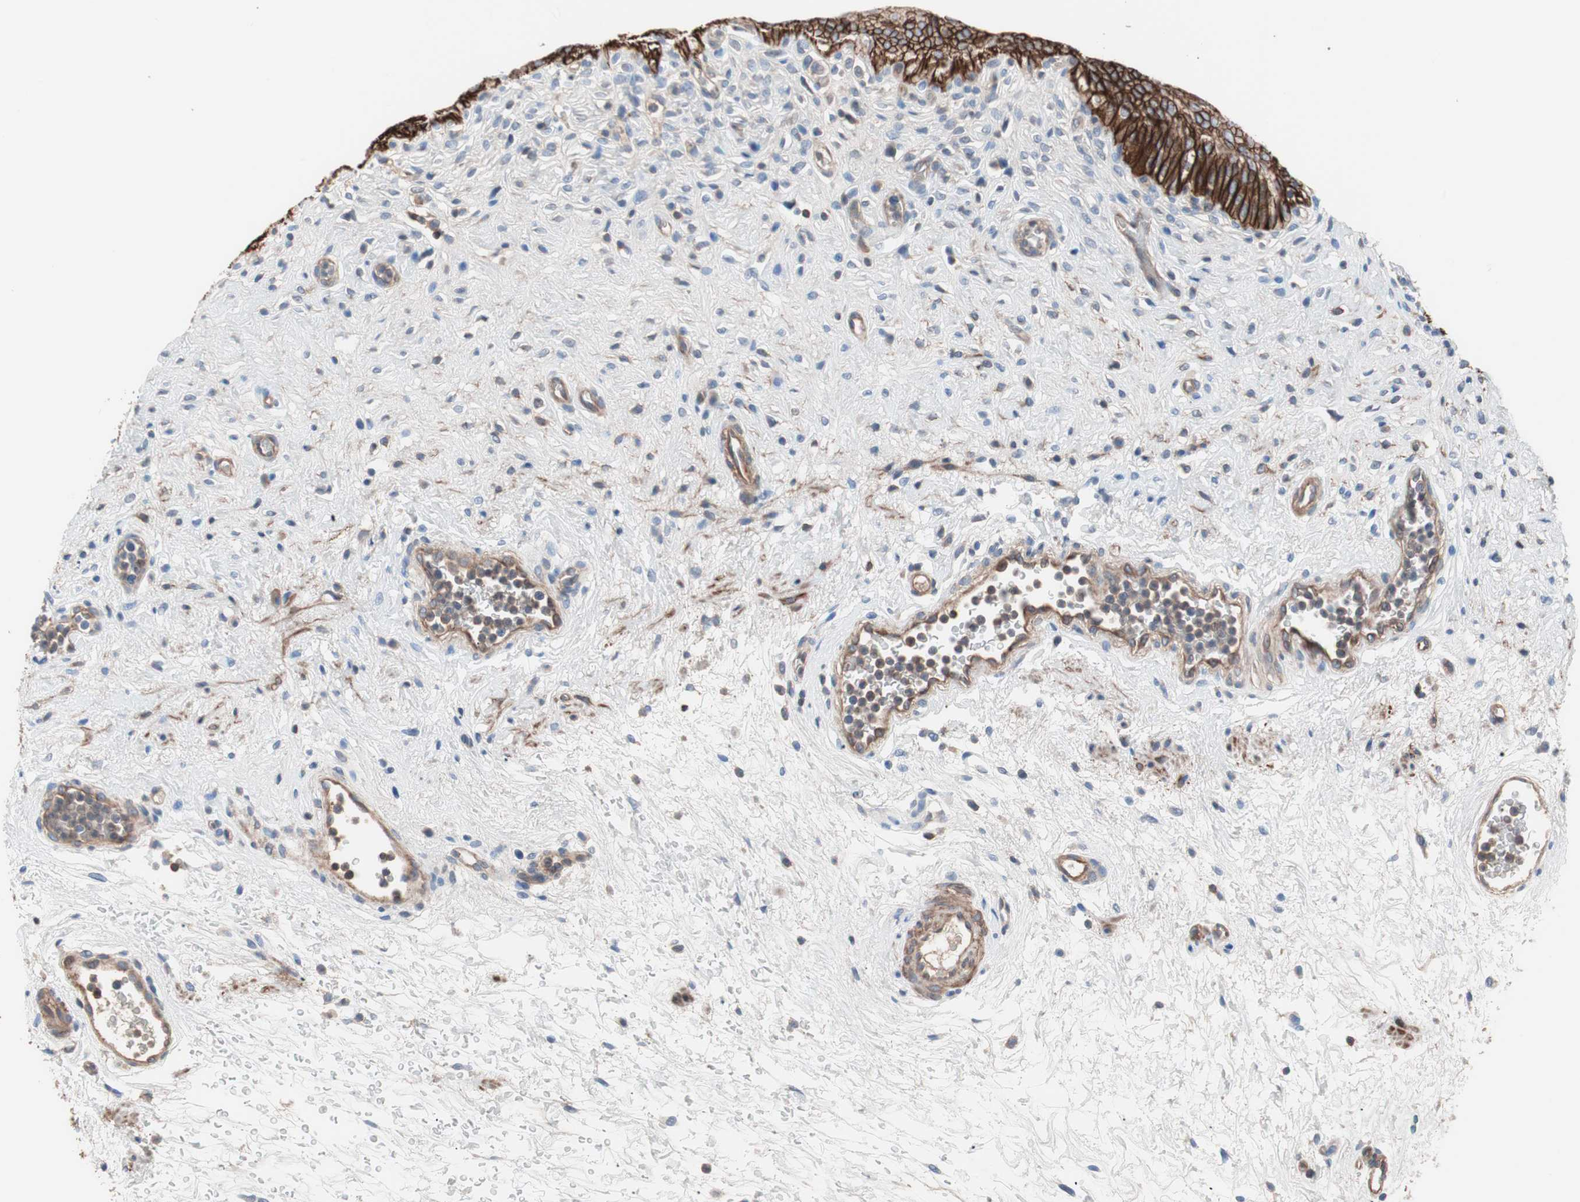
{"staining": {"intensity": "strong", "quantity": ">75%", "location": "cytoplasmic/membranous"}, "tissue": "urinary bladder", "cell_type": "Urothelial cells", "image_type": "normal", "snomed": [{"axis": "morphology", "description": "Normal tissue, NOS"}, {"axis": "morphology", "description": "Urothelial carcinoma, High grade"}, {"axis": "topography", "description": "Urinary bladder"}], "caption": "Normal urinary bladder was stained to show a protein in brown. There is high levels of strong cytoplasmic/membranous expression in approximately >75% of urothelial cells. The protein is shown in brown color, while the nuclei are stained blue.", "gene": "GPR160", "patient": {"sex": "male", "age": 46}}